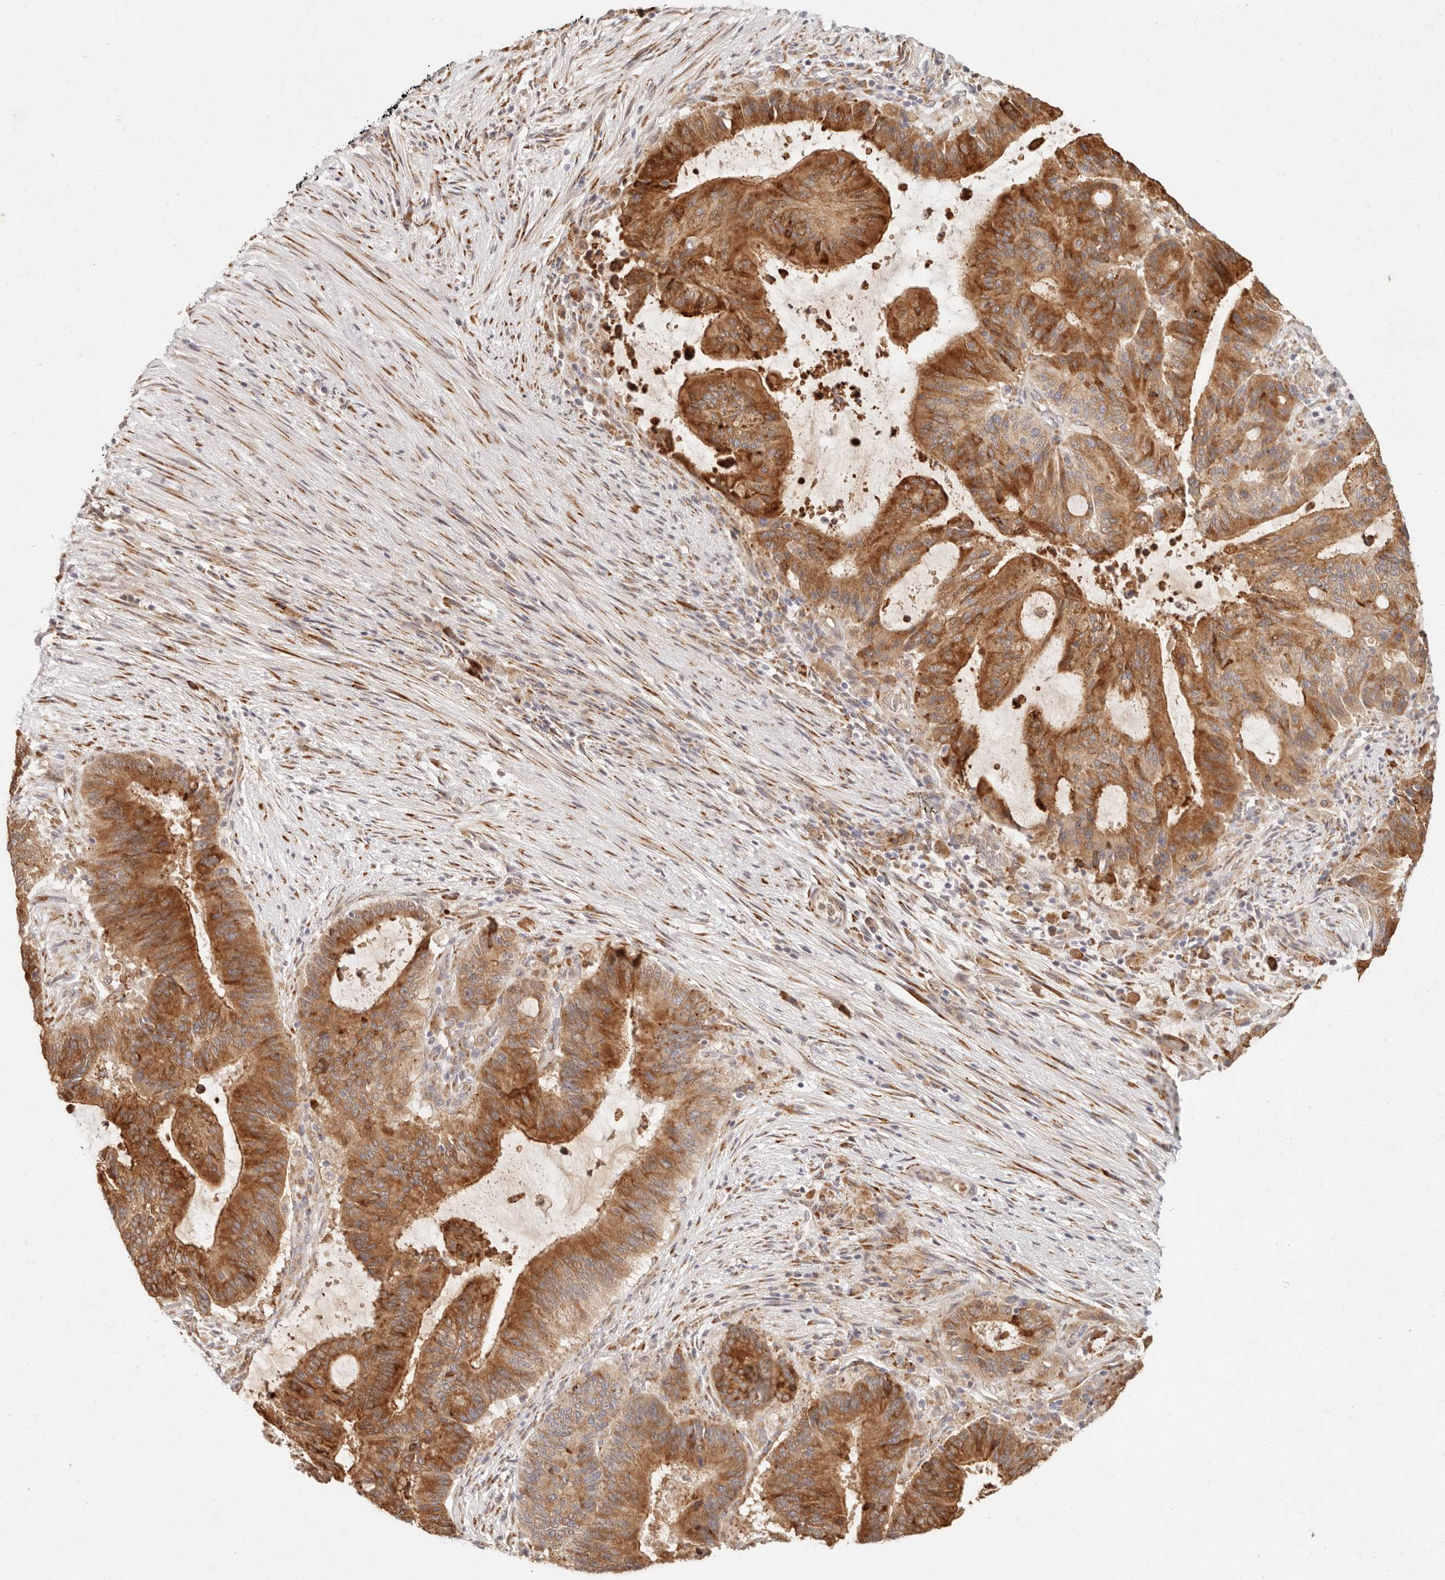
{"staining": {"intensity": "strong", "quantity": ">75%", "location": "cytoplasmic/membranous"}, "tissue": "liver cancer", "cell_type": "Tumor cells", "image_type": "cancer", "snomed": [{"axis": "morphology", "description": "Normal tissue, NOS"}, {"axis": "morphology", "description": "Cholangiocarcinoma"}, {"axis": "topography", "description": "Liver"}, {"axis": "topography", "description": "Peripheral nerve tissue"}], "caption": "This micrograph reveals immunohistochemistry staining of human liver cancer, with high strong cytoplasmic/membranous expression in about >75% of tumor cells.", "gene": "C1orf127", "patient": {"sex": "female", "age": 73}}